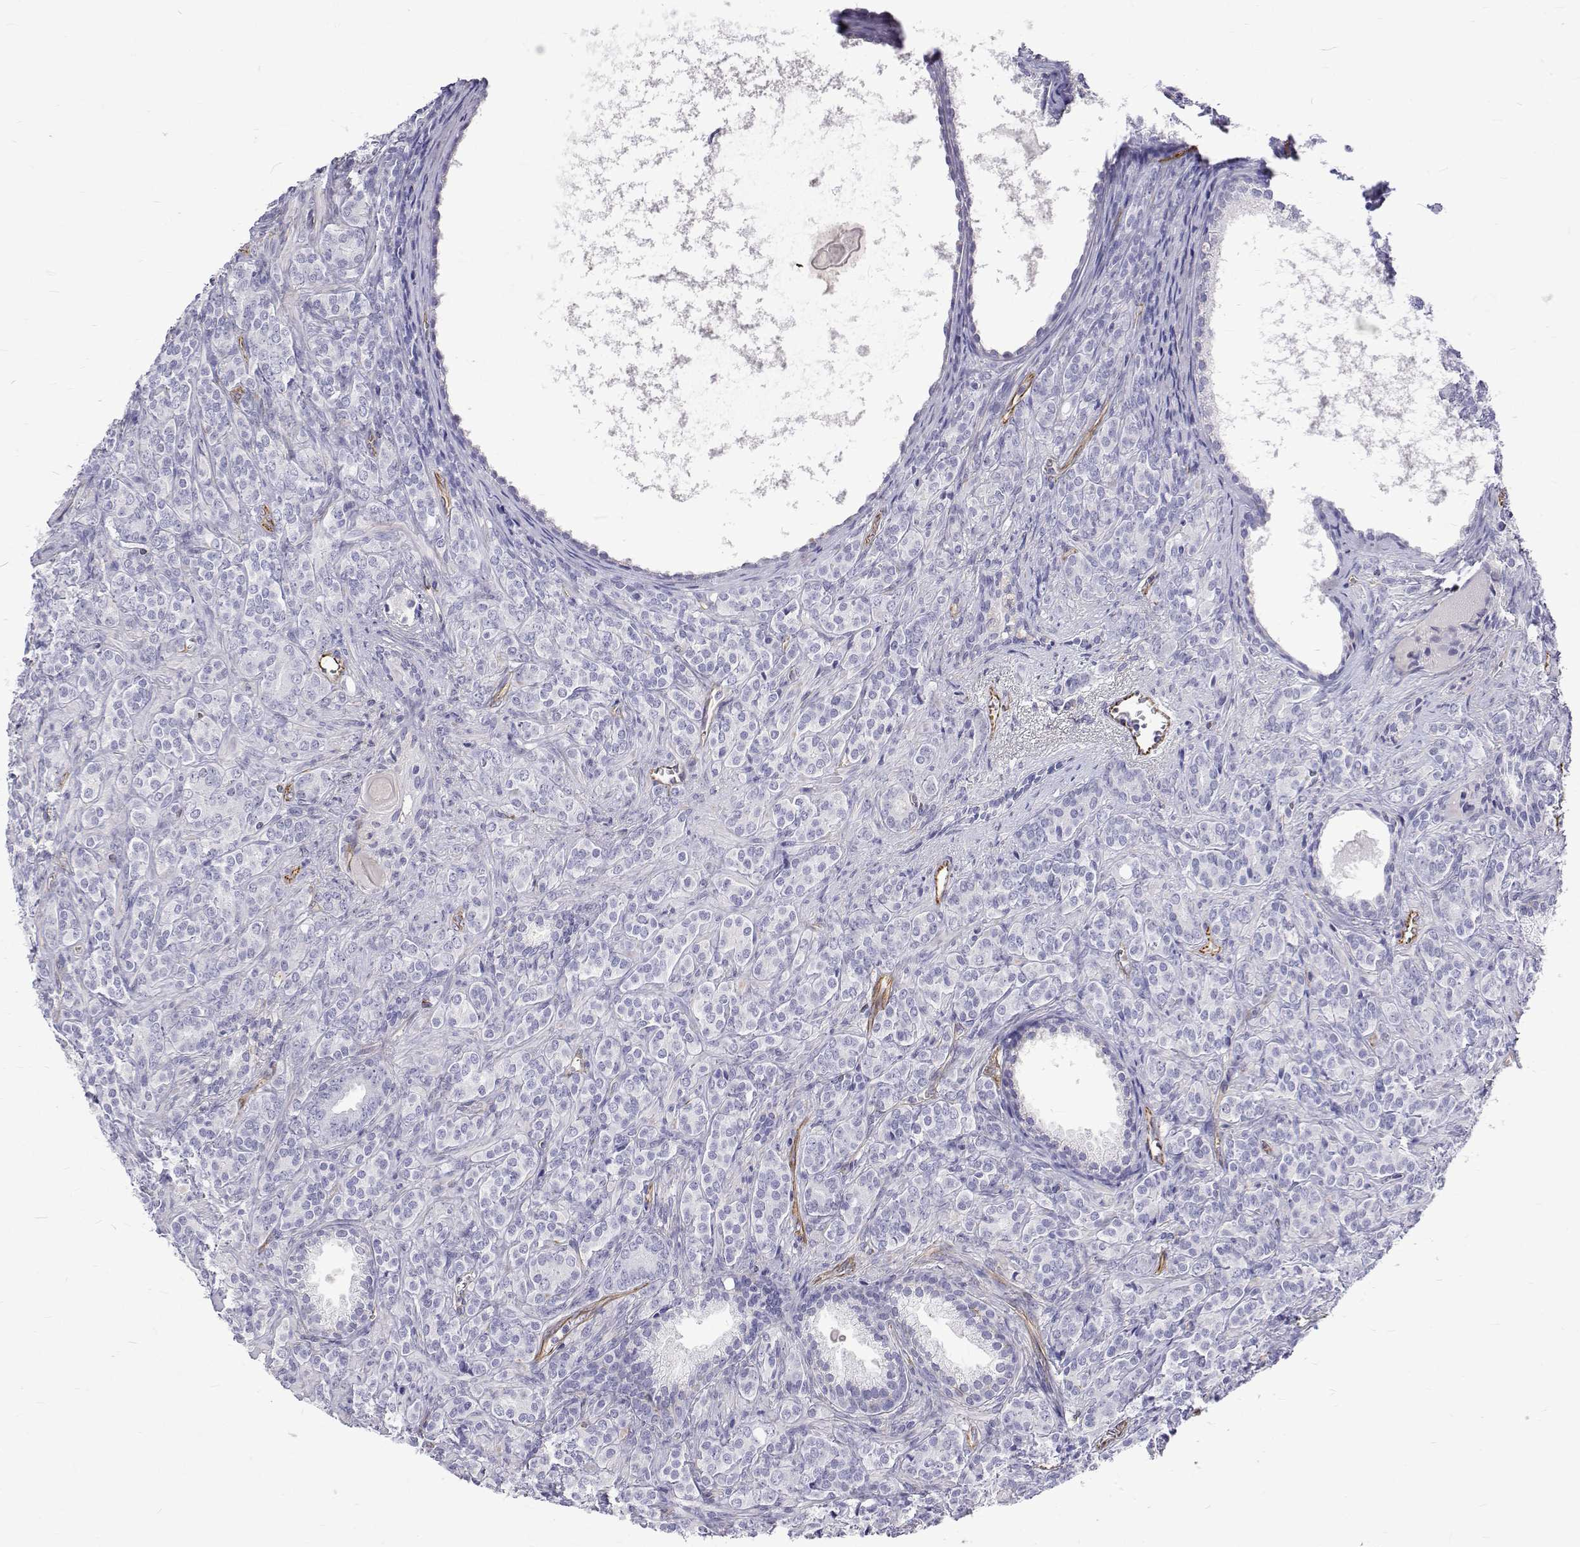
{"staining": {"intensity": "negative", "quantity": "none", "location": "none"}, "tissue": "prostate cancer", "cell_type": "Tumor cells", "image_type": "cancer", "snomed": [{"axis": "morphology", "description": "Adenocarcinoma, High grade"}, {"axis": "topography", "description": "Prostate"}], "caption": "The IHC micrograph has no significant staining in tumor cells of adenocarcinoma (high-grade) (prostate) tissue. (Brightfield microscopy of DAB (3,3'-diaminobenzidine) IHC at high magnification).", "gene": "OPRPN", "patient": {"sex": "male", "age": 84}}